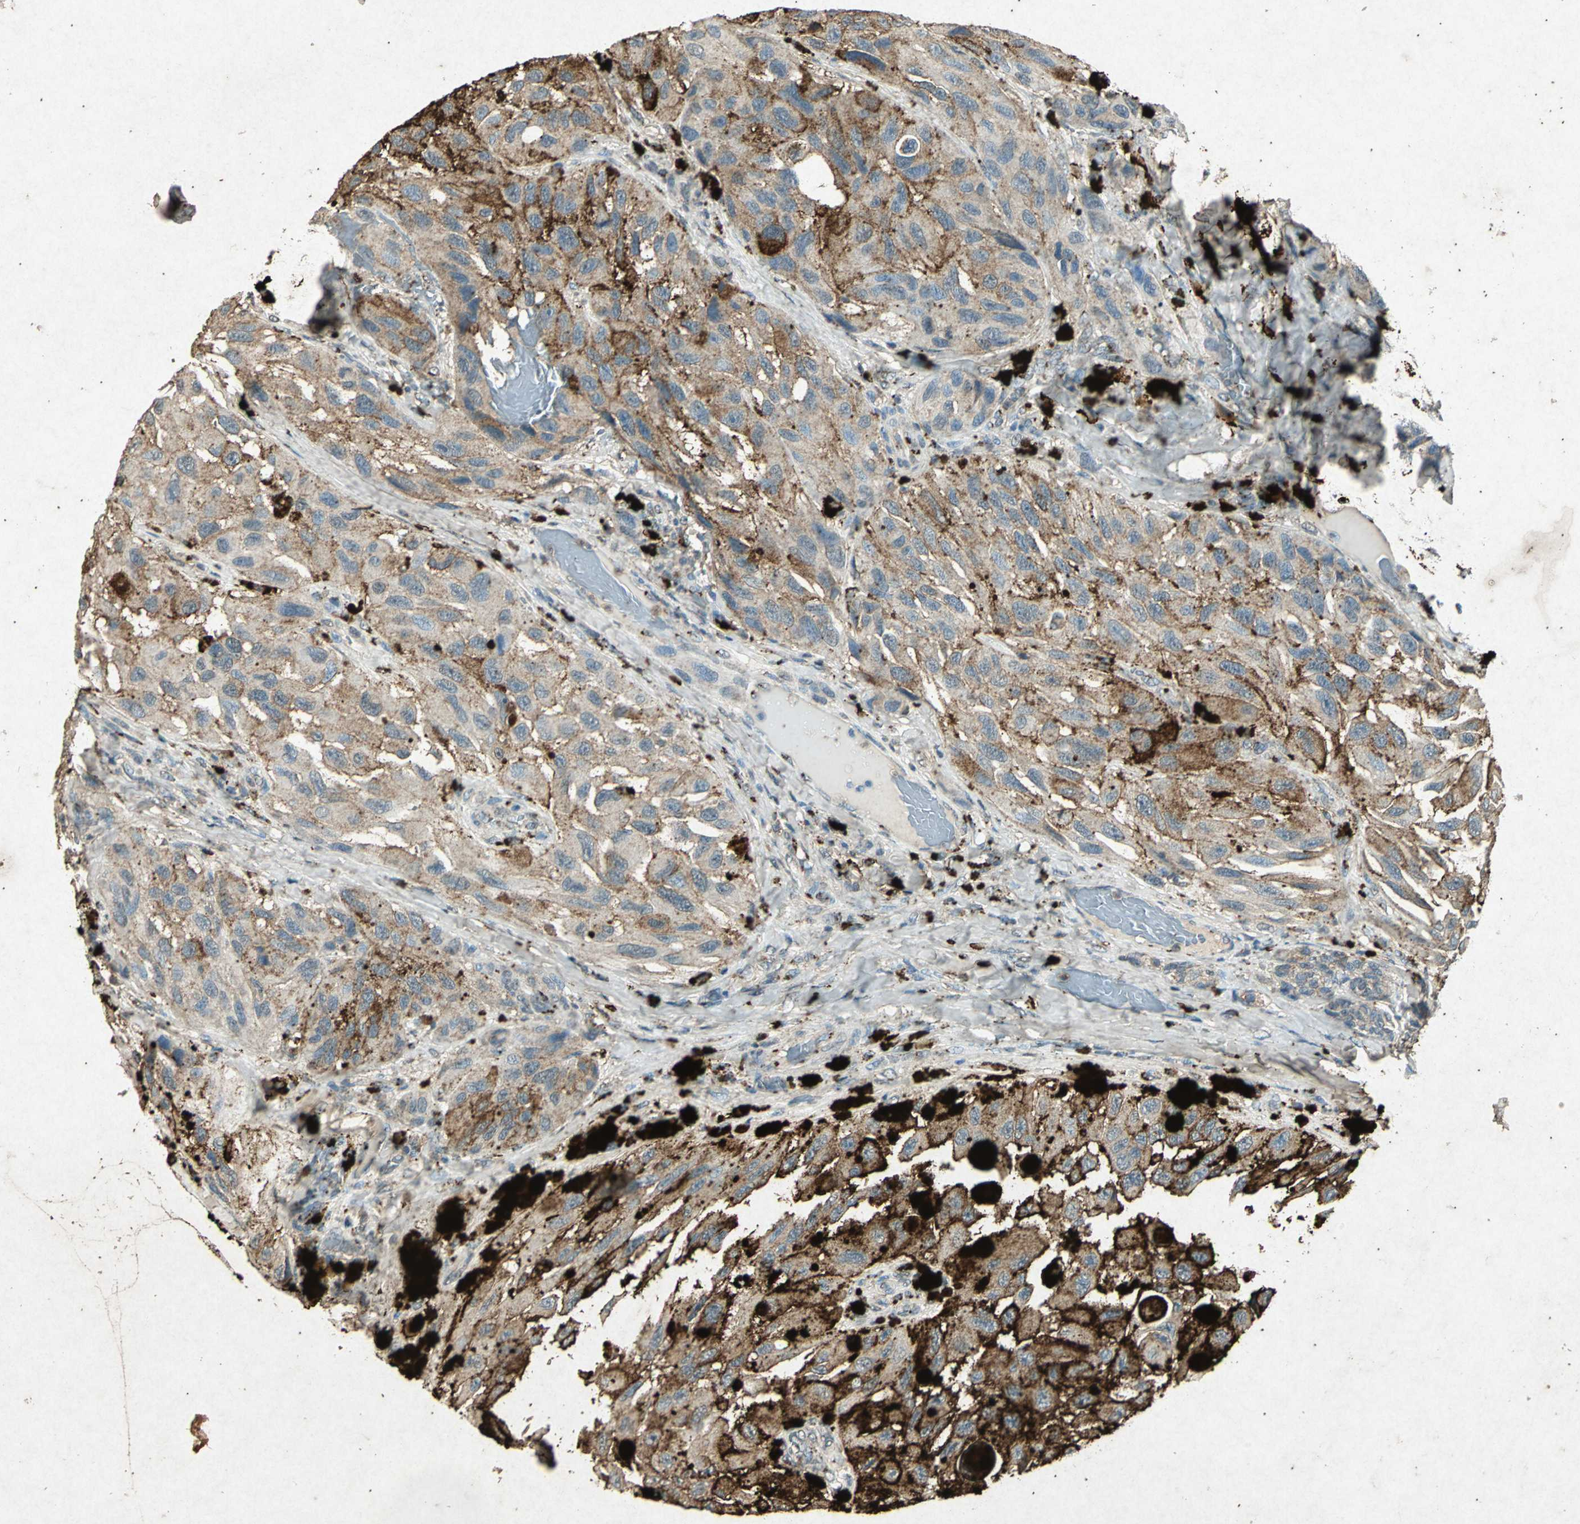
{"staining": {"intensity": "weak", "quantity": "25%-75%", "location": "cytoplasmic/membranous"}, "tissue": "melanoma", "cell_type": "Tumor cells", "image_type": "cancer", "snomed": [{"axis": "morphology", "description": "Malignant melanoma, NOS"}, {"axis": "topography", "description": "Skin"}], "caption": "A brown stain labels weak cytoplasmic/membranous staining of a protein in melanoma tumor cells.", "gene": "PSEN1", "patient": {"sex": "female", "age": 73}}